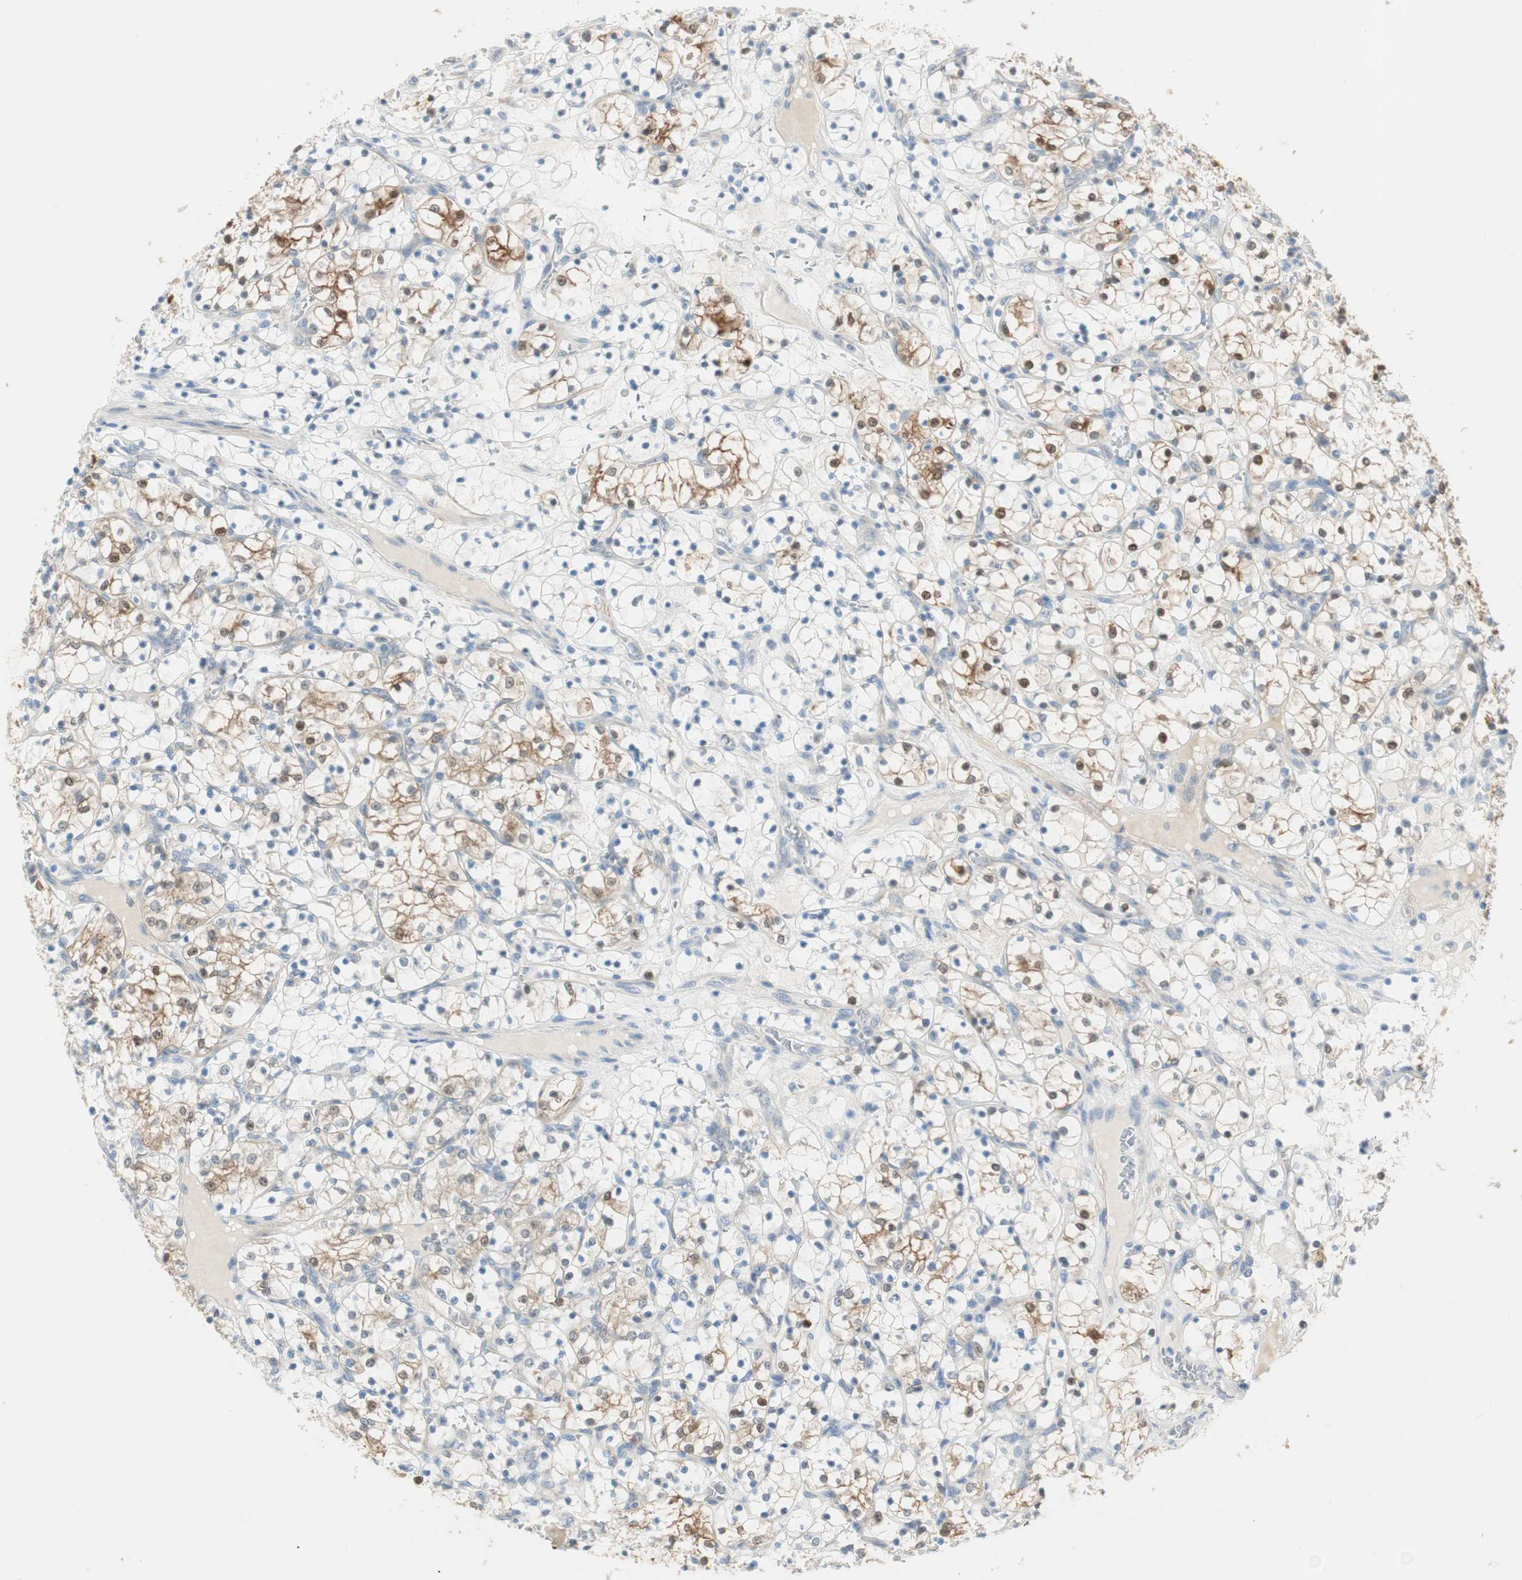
{"staining": {"intensity": "moderate", "quantity": "<25%", "location": "cytoplasmic/membranous,nuclear"}, "tissue": "renal cancer", "cell_type": "Tumor cells", "image_type": "cancer", "snomed": [{"axis": "morphology", "description": "Adenocarcinoma, NOS"}, {"axis": "topography", "description": "Kidney"}], "caption": "This histopathology image demonstrates renal adenocarcinoma stained with IHC to label a protein in brown. The cytoplasmic/membranous and nuclear of tumor cells show moderate positivity for the protein. Nuclei are counter-stained blue.", "gene": "CDK3", "patient": {"sex": "female", "age": 69}}